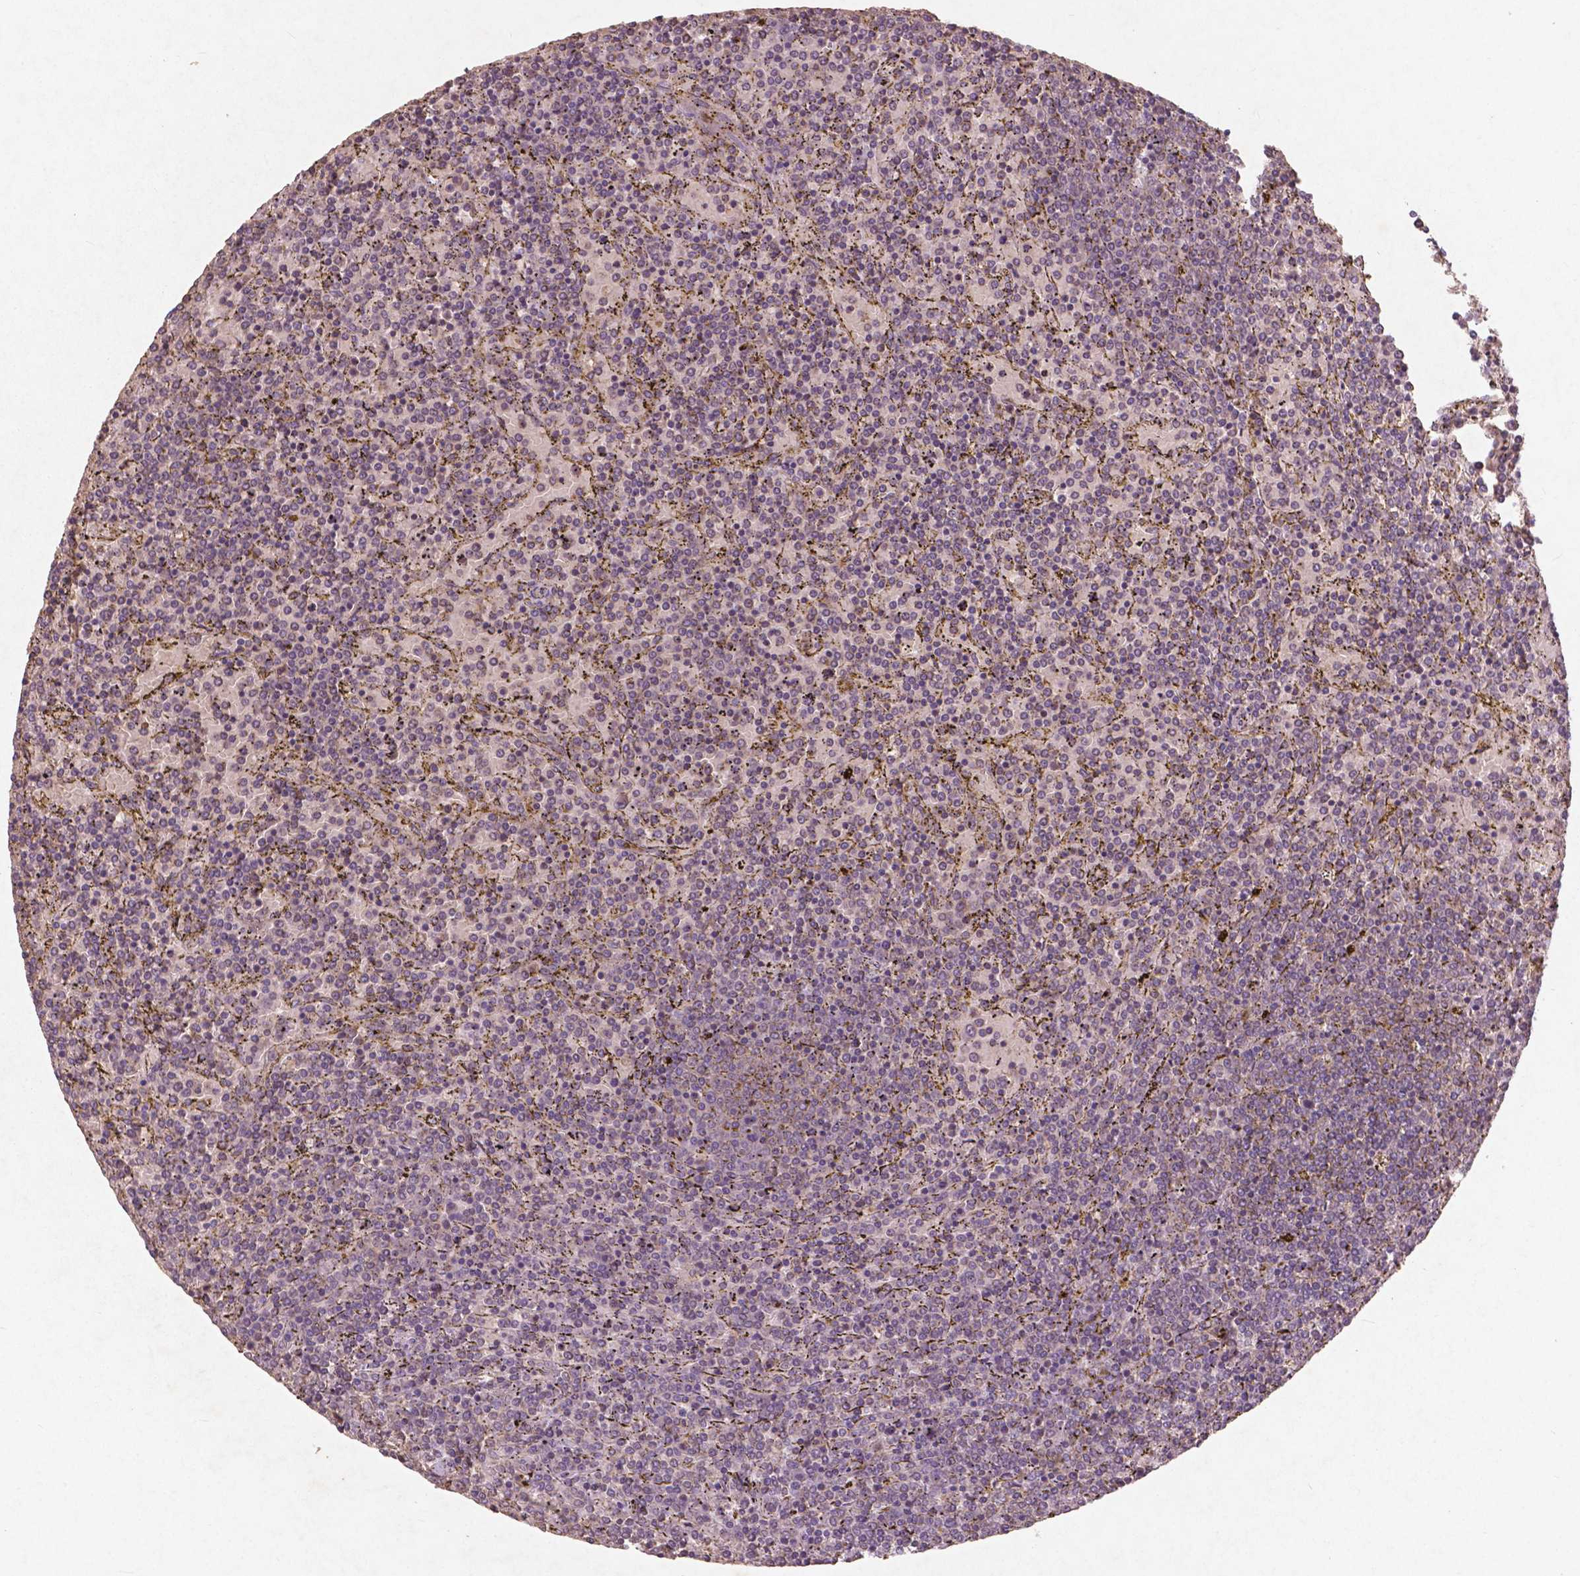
{"staining": {"intensity": "negative", "quantity": "none", "location": "none"}, "tissue": "lymphoma", "cell_type": "Tumor cells", "image_type": "cancer", "snomed": [{"axis": "morphology", "description": "Malignant lymphoma, non-Hodgkin's type, Low grade"}, {"axis": "topography", "description": "Spleen"}], "caption": "High power microscopy micrograph of an immunohistochemistry (IHC) image of lymphoma, revealing no significant expression in tumor cells.", "gene": "ST6GALNAC5", "patient": {"sex": "female", "age": 77}}